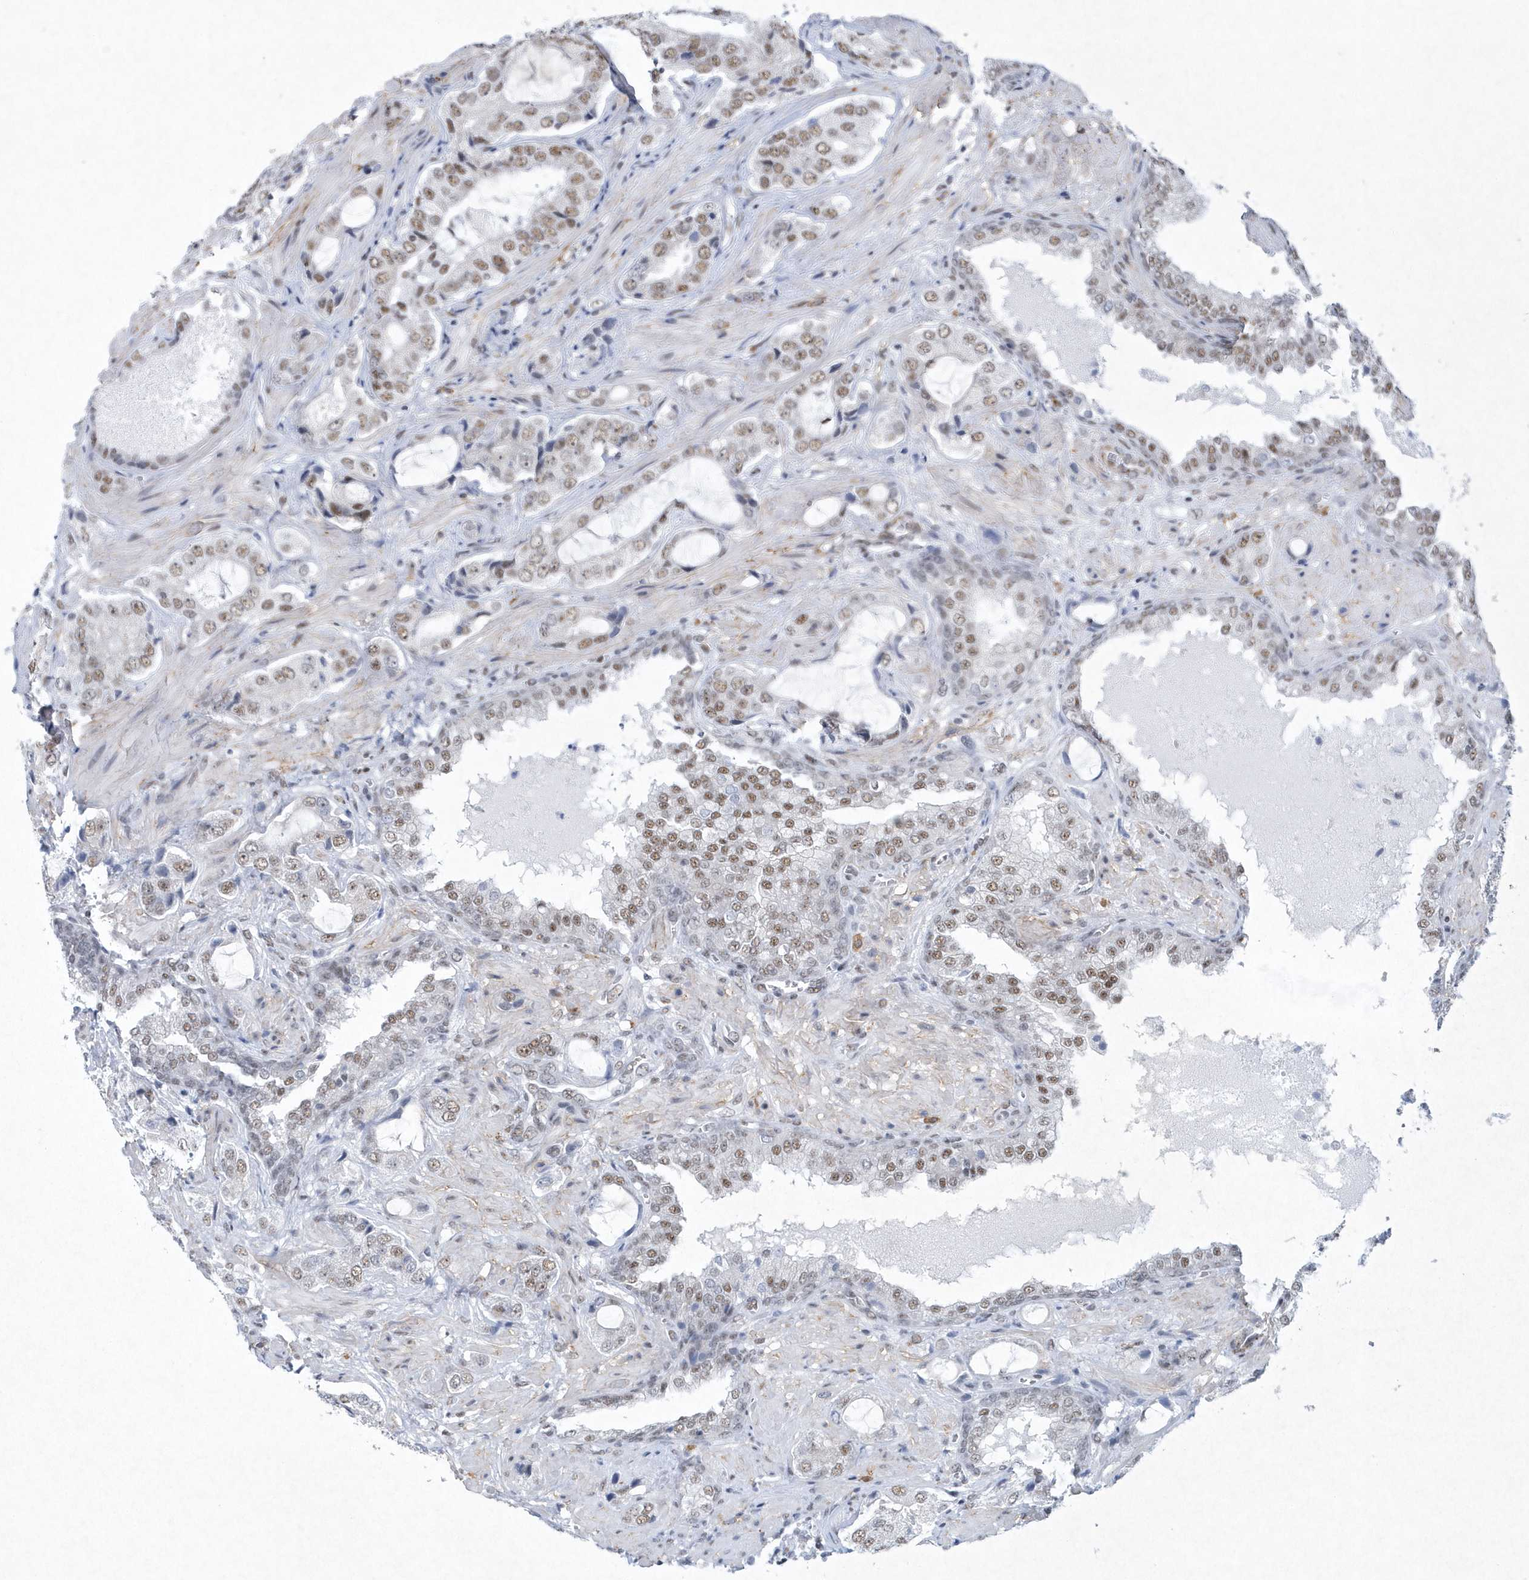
{"staining": {"intensity": "moderate", "quantity": ">75%", "location": "nuclear"}, "tissue": "prostate cancer", "cell_type": "Tumor cells", "image_type": "cancer", "snomed": [{"axis": "morphology", "description": "Normal tissue, NOS"}, {"axis": "morphology", "description": "Adenocarcinoma, High grade"}, {"axis": "topography", "description": "Prostate"}, {"axis": "topography", "description": "Peripheral nerve tissue"}], "caption": "Protein expression by immunohistochemistry reveals moderate nuclear staining in about >75% of tumor cells in prostate cancer. (DAB (3,3'-diaminobenzidine) = brown stain, brightfield microscopy at high magnification).", "gene": "DCLRE1A", "patient": {"sex": "male", "age": 59}}